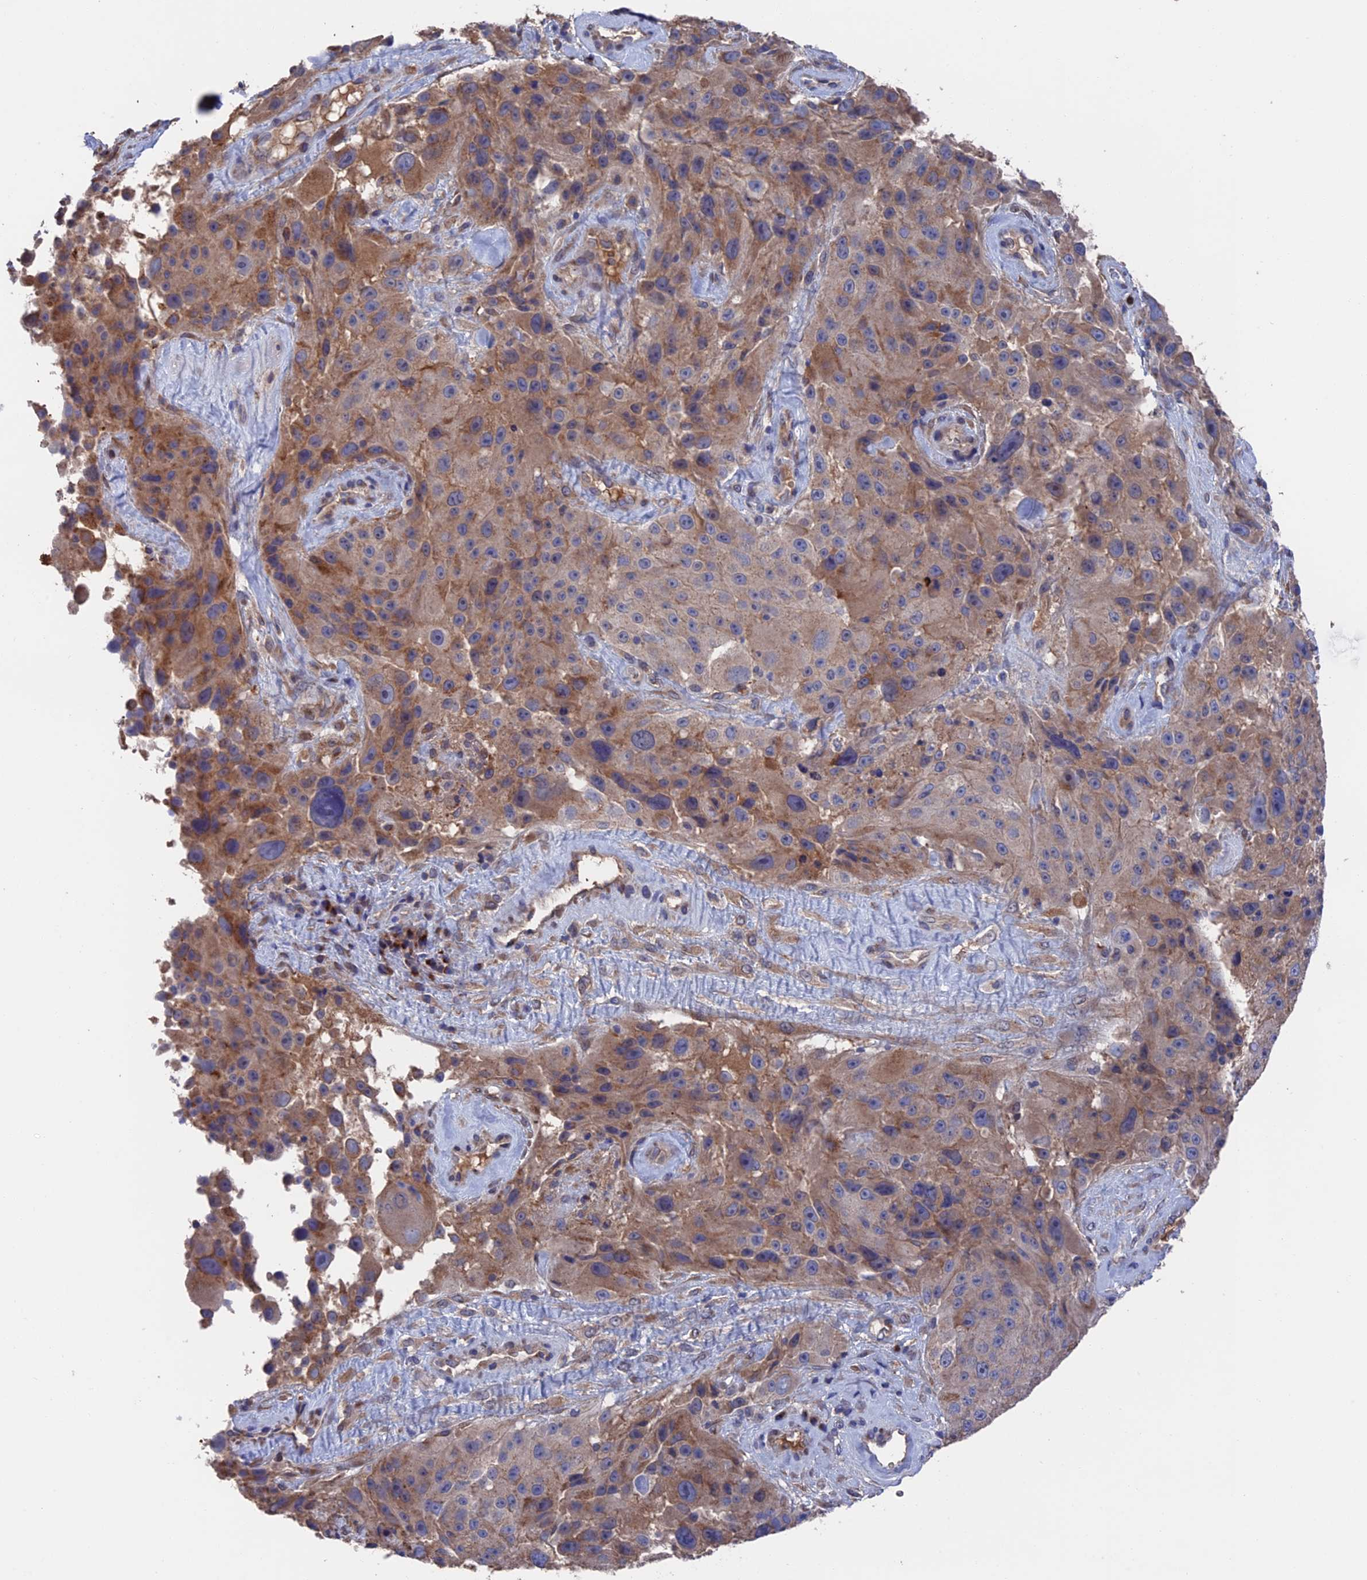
{"staining": {"intensity": "moderate", "quantity": "25%-75%", "location": "cytoplasmic/membranous"}, "tissue": "melanoma", "cell_type": "Tumor cells", "image_type": "cancer", "snomed": [{"axis": "morphology", "description": "Malignant melanoma, Metastatic site"}, {"axis": "topography", "description": "Lymph node"}], "caption": "Moderate cytoplasmic/membranous protein positivity is seen in about 25%-75% of tumor cells in malignant melanoma (metastatic site). The protein of interest is shown in brown color, while the nuclei are stained blue.", "gene": "HPF1", "patient": {"sex": "male", "age": 62}}